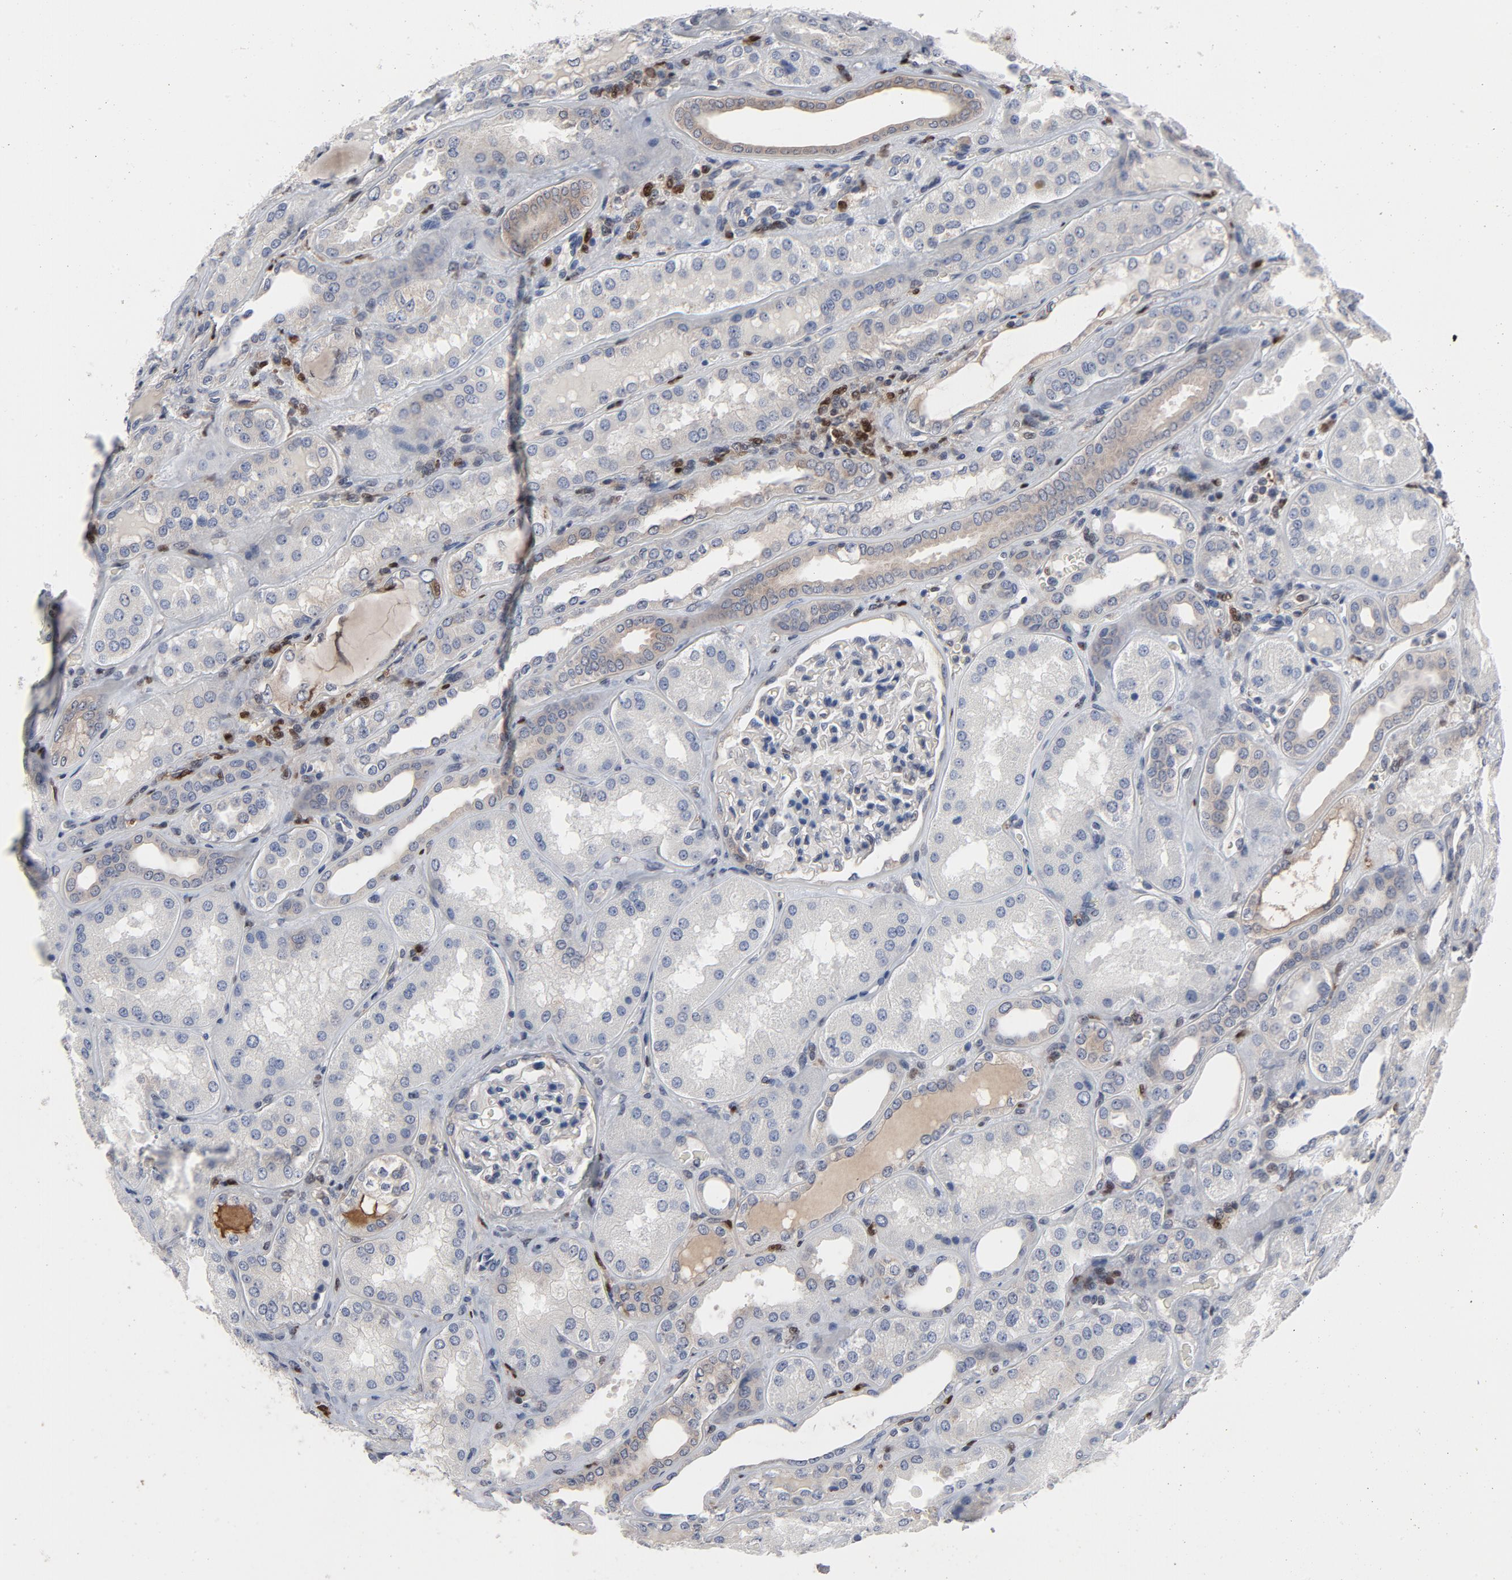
{"staining": {"intensity": "negative", "quantity": "none", "location": "none"}, "tissue": "kidney", "cell_type": "Cells in glomeruli", "image_type": "normal", "snomed": [{"axis": "morphology", "description": "Normal tissue, NOS"}, {"axis": "topography", "description": "Kidney"}], "caption": "An immunohistochemistry (IHC) image of normal kidney is shown. There is no staining in cells in glomeruli of kidney.", "gene": "NFKB1", "patient": {"sex": "female", "age": 56}}